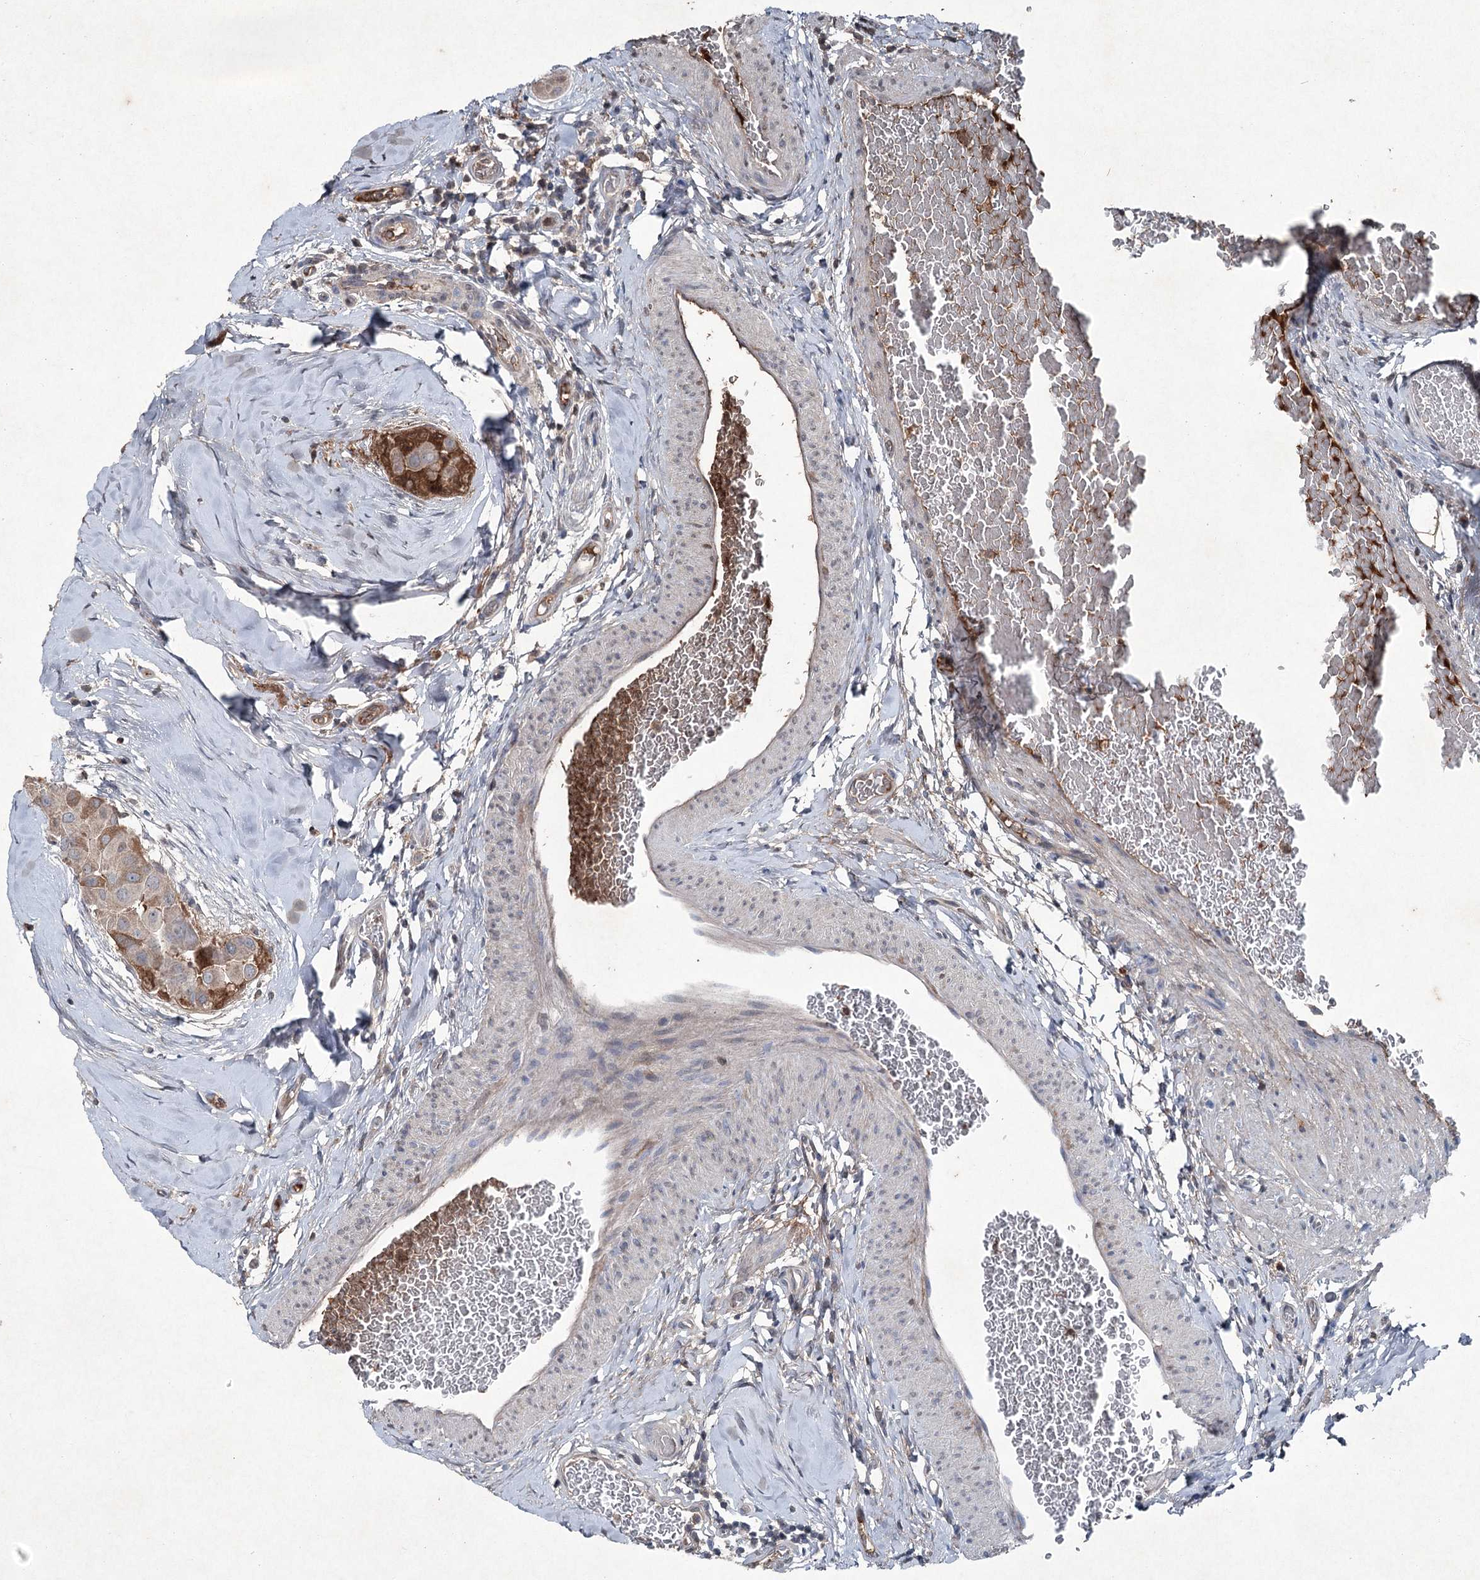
{"staining": {"intensity": "moderate", "quantity": "<25%", "location": "cytoplasmic/membranous"}, "tissue": "thyroid cancer", "cell_type": "Tumor cells", "image_type": "cancer", "snomed": [{"axis": "morphology", "description": "Papillary adenocarcinoma, NOS"}, {"axis": "topography", "description": "Thyroid gland"}], "caption": "DAB immunohistochemical staining of human thyroid cancer (papillary adenocarcinoma) reveals moderate cytoplasmic/membranous protein expression in about <25% of tumor cells.", "gene": "PGLYRP2", "patient": {"sex": "male", "age": 33}}